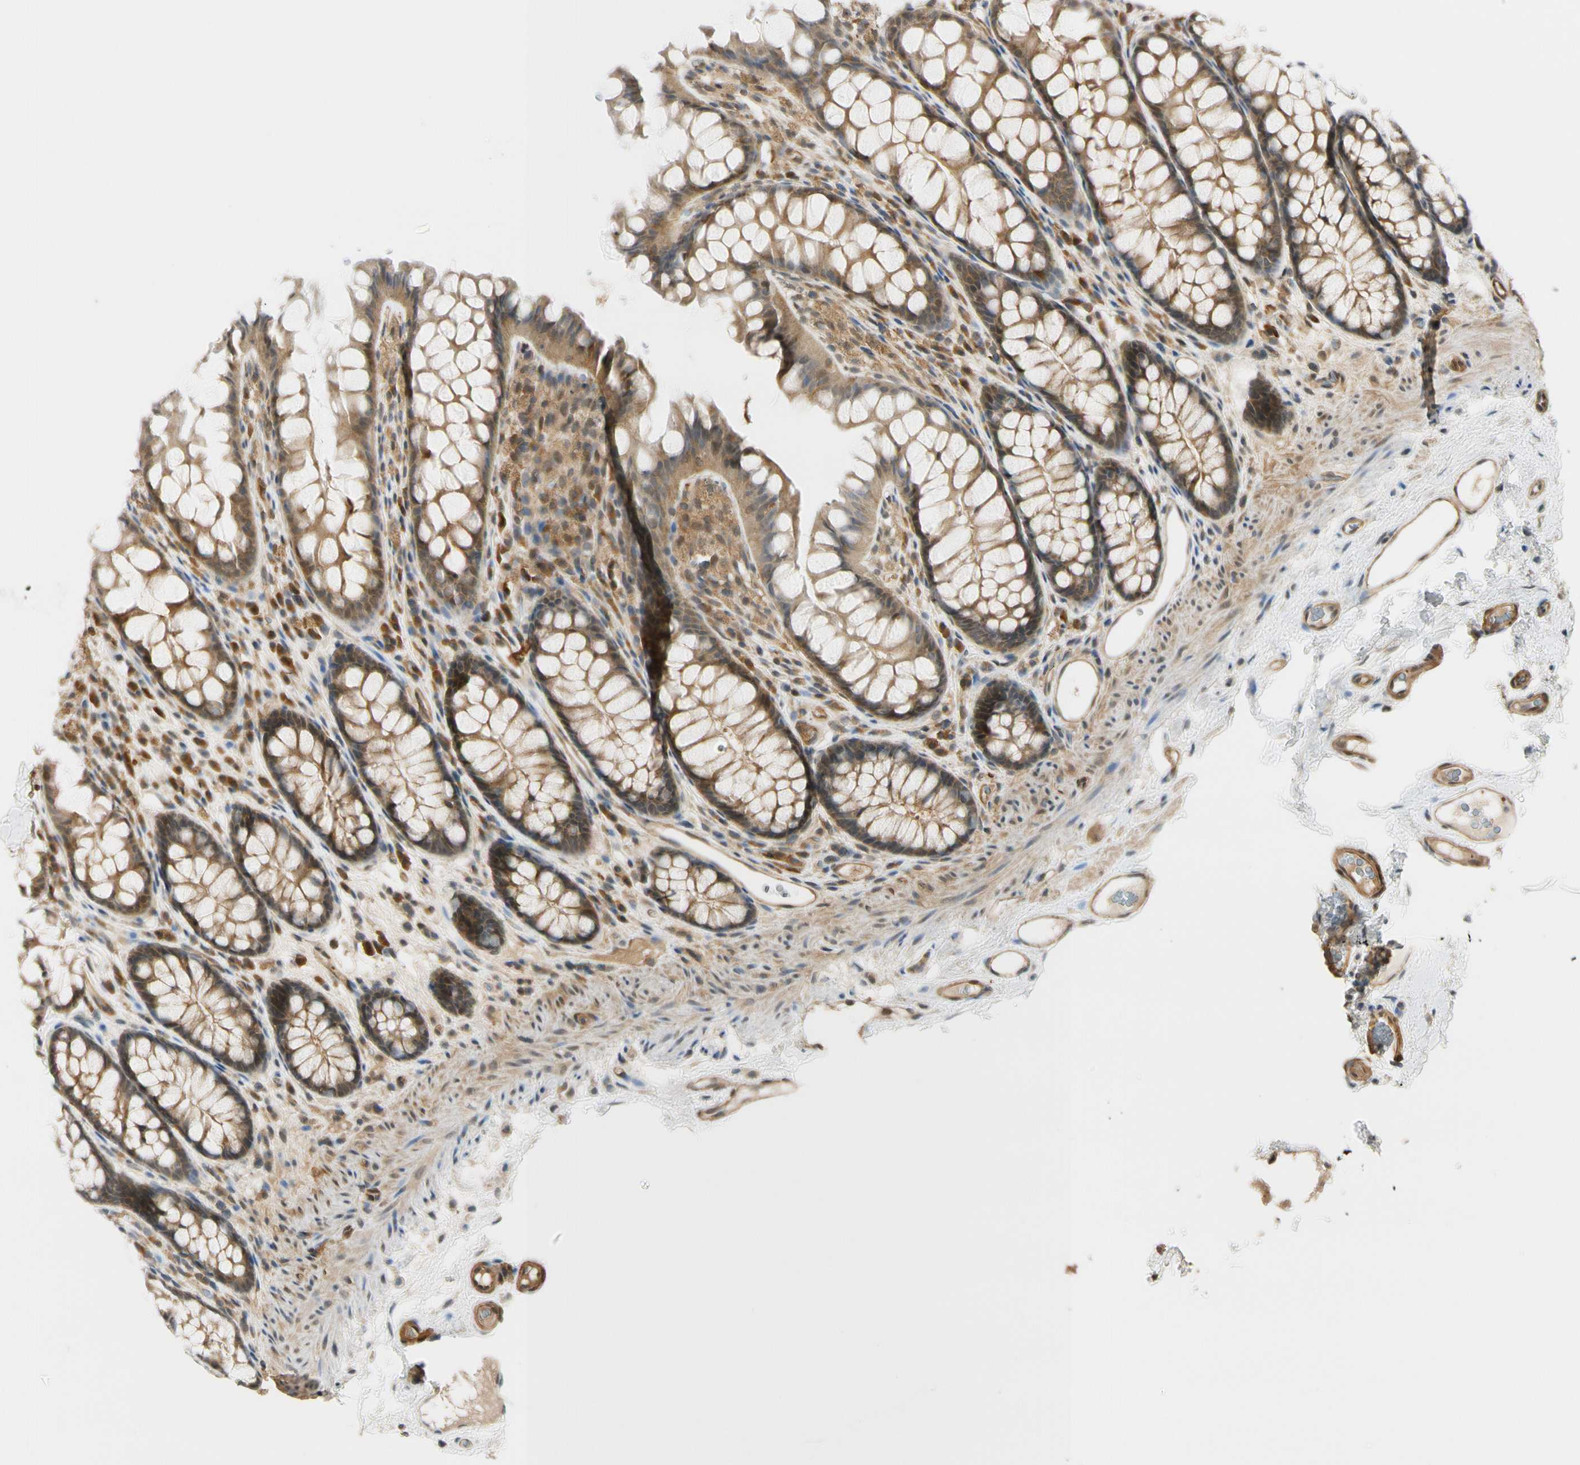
{"staining": {"intensity": "moderate", "quantity": ">75%", "location": "cytoplasmic/membranous"}, "tissue": "colon", "cell_type": "Endothelial cells", "image_type": "normal", "snomed": [{"axis": "morphology", "description": "Normal tissue, NOS"}, {"axis": "topography", "description": "Colon"}], "caption": "Protein expression analysis of unremarkable colon reveals moderate cytoplasmic/membranous staining in about >75% of endothelial cells. The protein is shown in brown color, while the nuclei are stained blue.", "gene": "RASGRF1", "patient": {"sex": "female", "age": 55}}